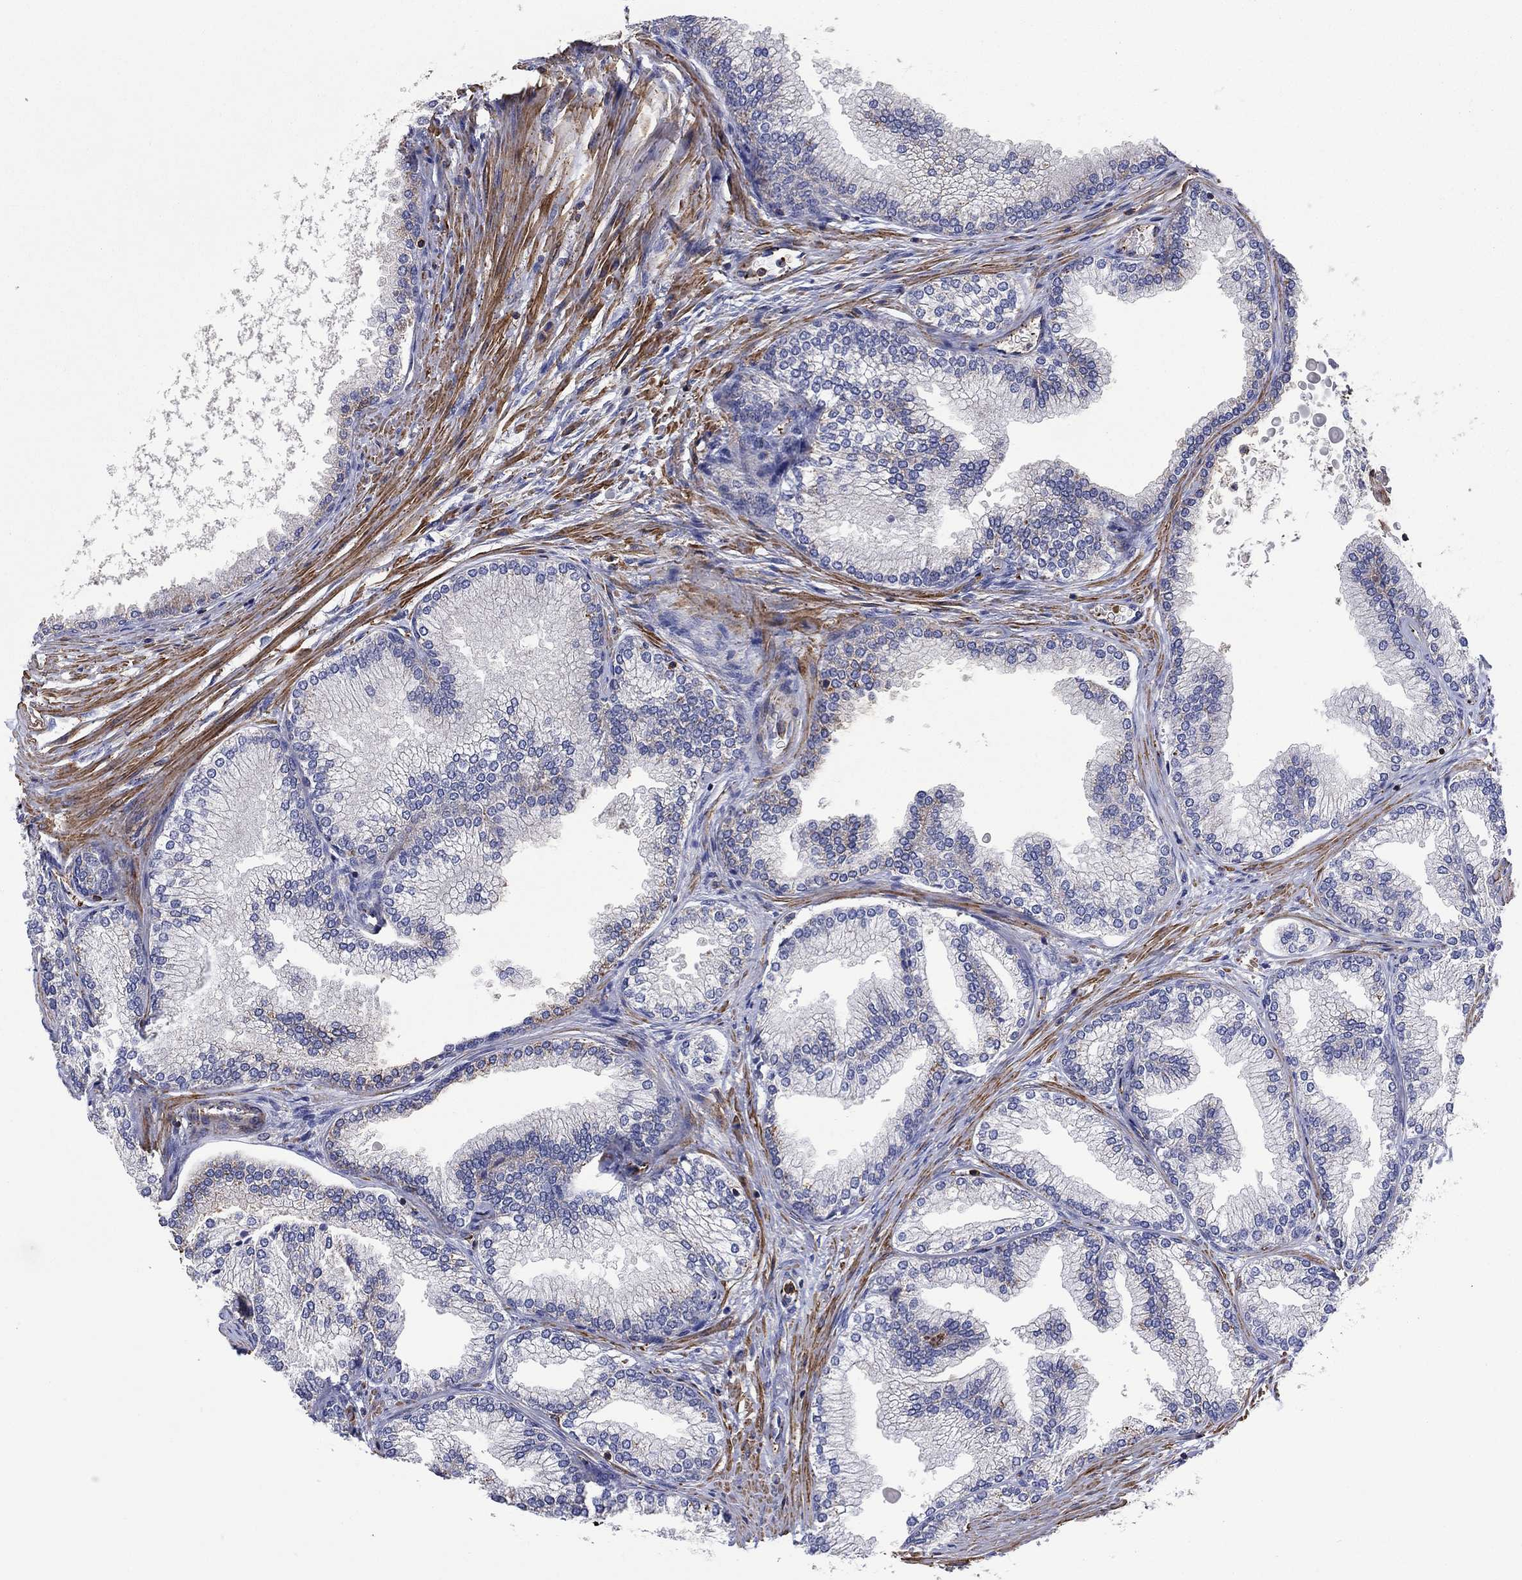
{"staining": {"intensity": "negative", "quantity": "none", "location": "none"}, "tissue": "prostate", "cell_type": "Glandular cells", "image_type": "normal", "snomed": [{"axis": "morphology", "description": "Normal tissue, NOS"}, {"axis": "topography", "description": "Prostate"}], "caption": "Immunohistochemistry of unremarkable prostate demonstrates no positivity in glandular cells.", "gene": "PAG1", "patient": {"sex": "male", "age": 72}}